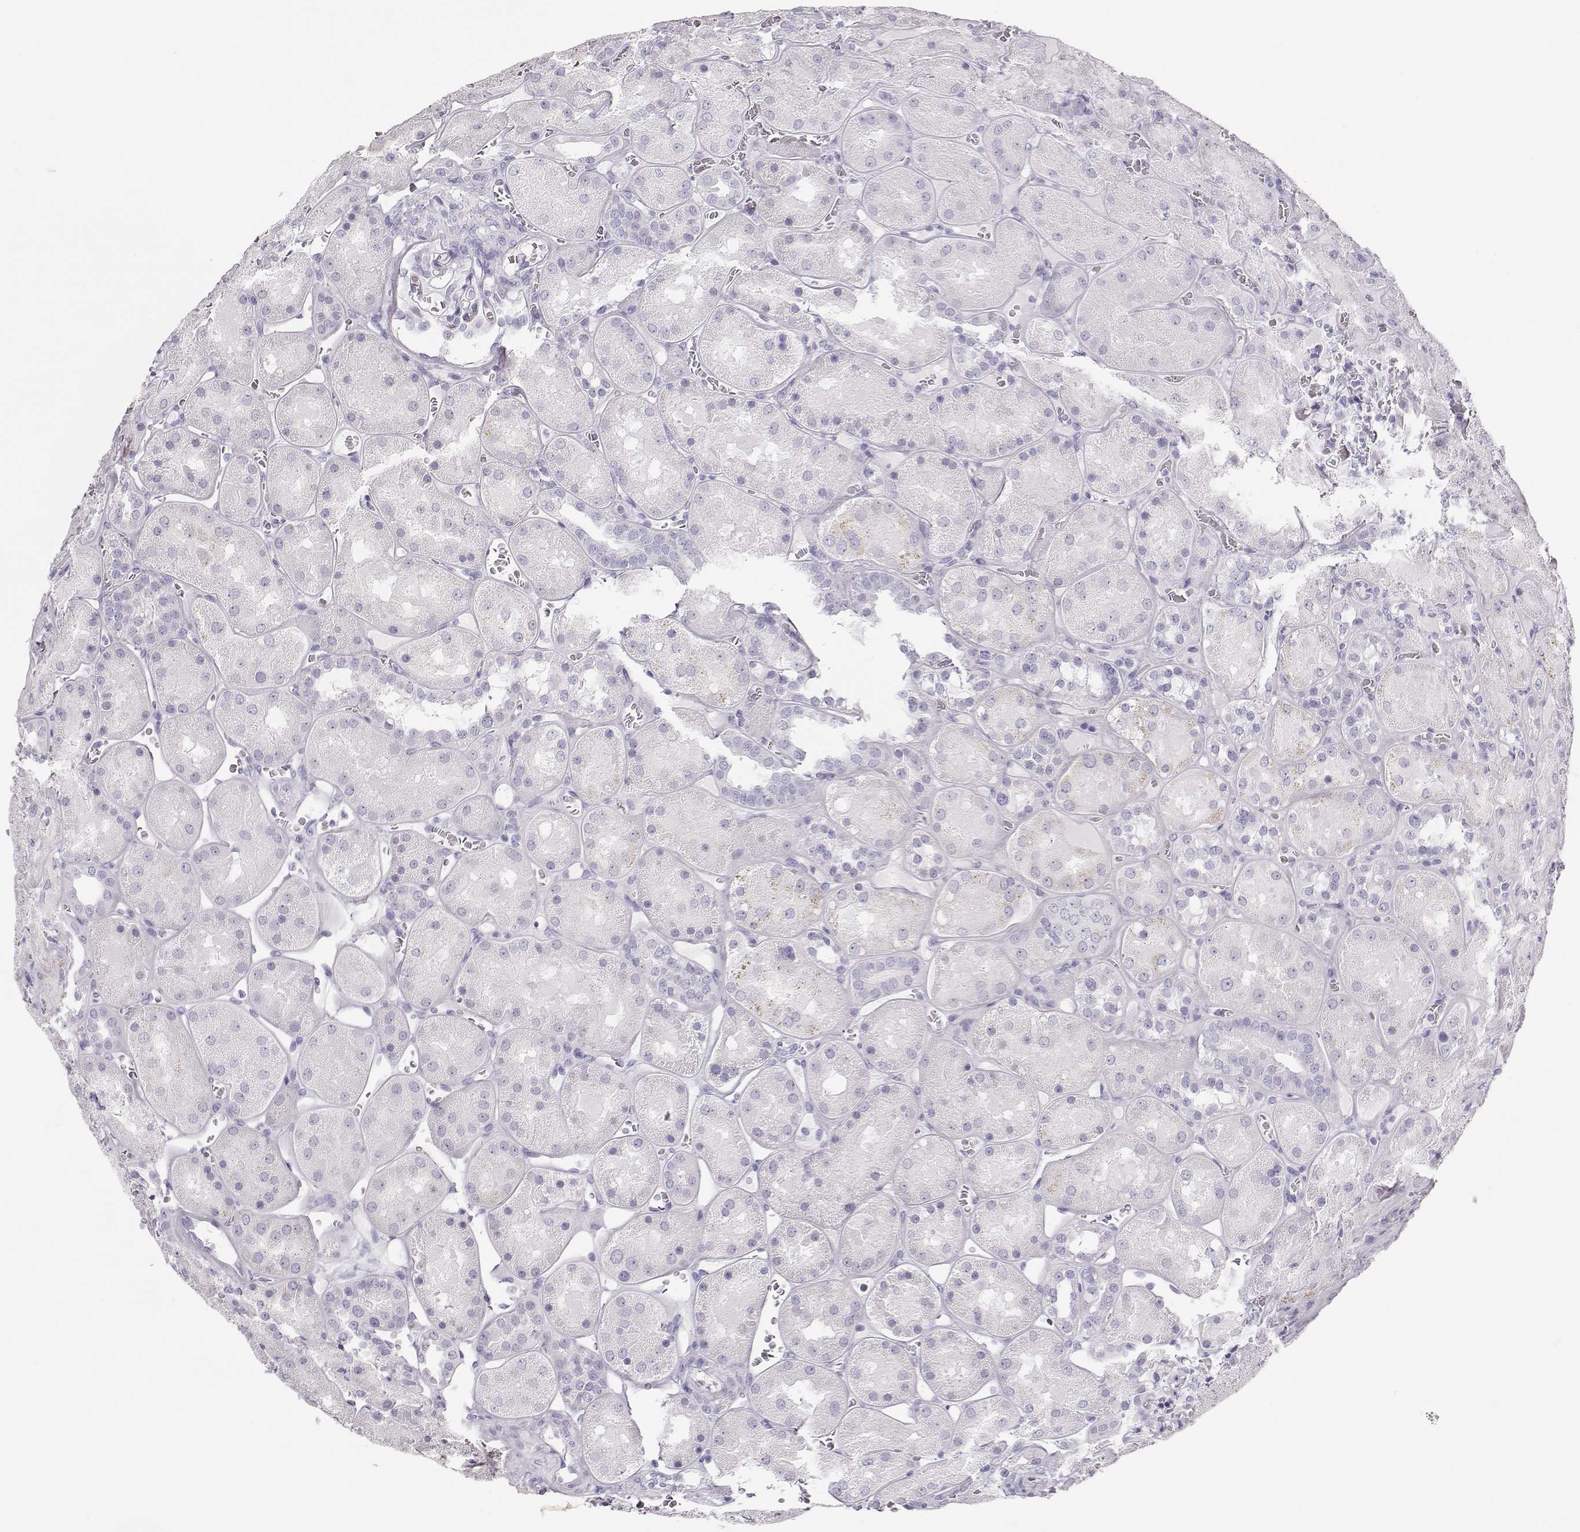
{"staining": {"intensity": "negative", "quantity": "none", "location": "none"}, "tissue": "kidney", "cell_type": "Cells in glomeruli", "image_type": "normal", "snomed": [{"axis": "morphology", "description": "Normal tissue, NOS"}, {"axis": "topography", "description": "Kidney"}], "caption": "DAB (3,3'-diaminobenzidine) immunohistochemical staining of unremarkable human kidney shows no significant positivity in cells in glomeruli.", "gene": "TKTL1", "patient": {"sex": "male", "age": 73}}